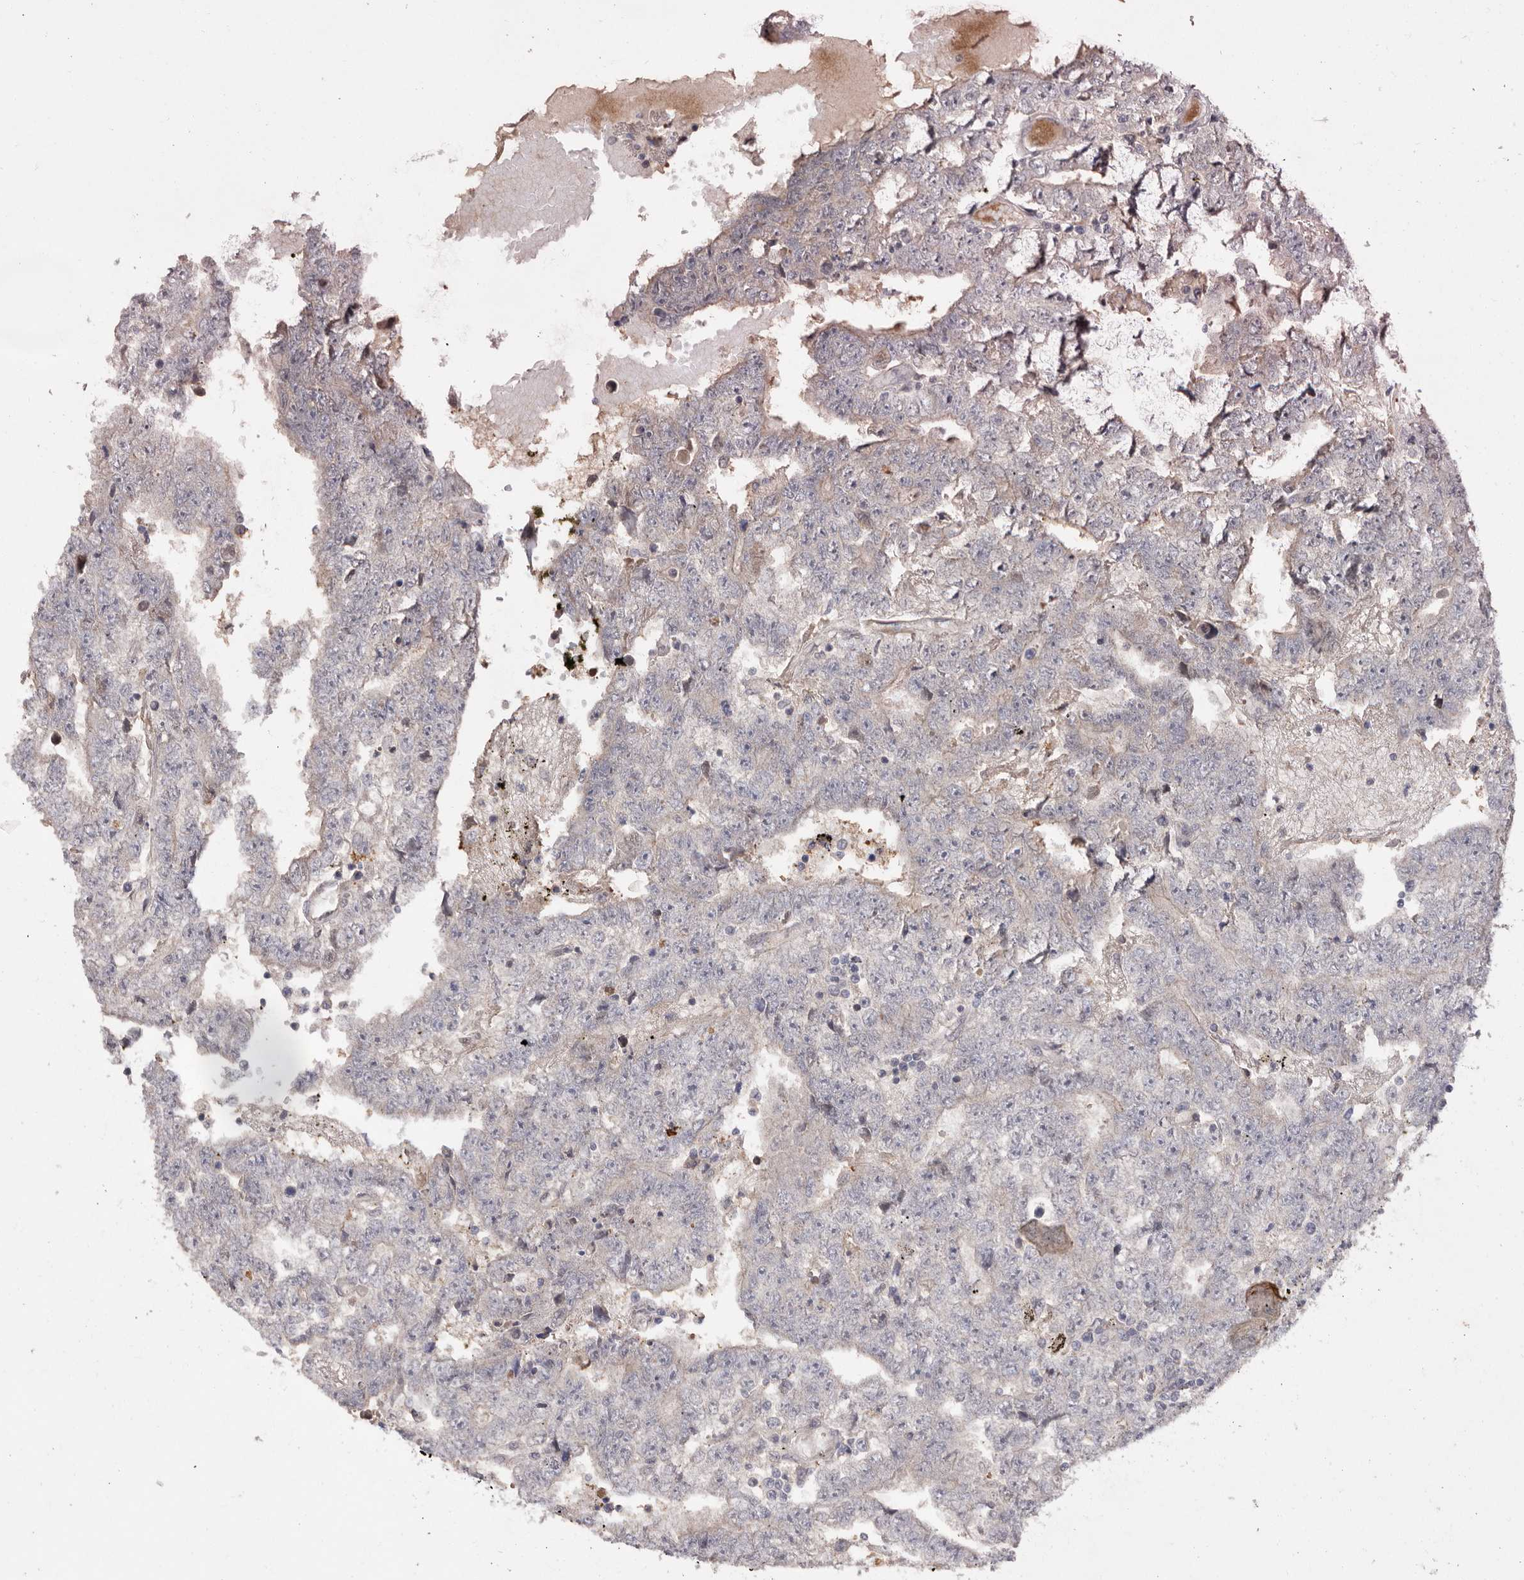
{"staining": {"intensity": "weak", "quantity": "<25%", "location": "cytoplasmic/membranous"}, "tissue": "testis cancer", "cell_type": "Tumor cells", "image_type": "cancer", "snomed": [{"axis": "morphology", "description": "Carcinoma, Embryonal, NOS"}, {"axis": "topography", "description": "Testis"}], "caption": "A histopathology image of human embryonal carcinoma (testis) is negative for staining in tumor cells.", "gene": "DOP1A", "patient": {"sex": "male", "age": 25}}